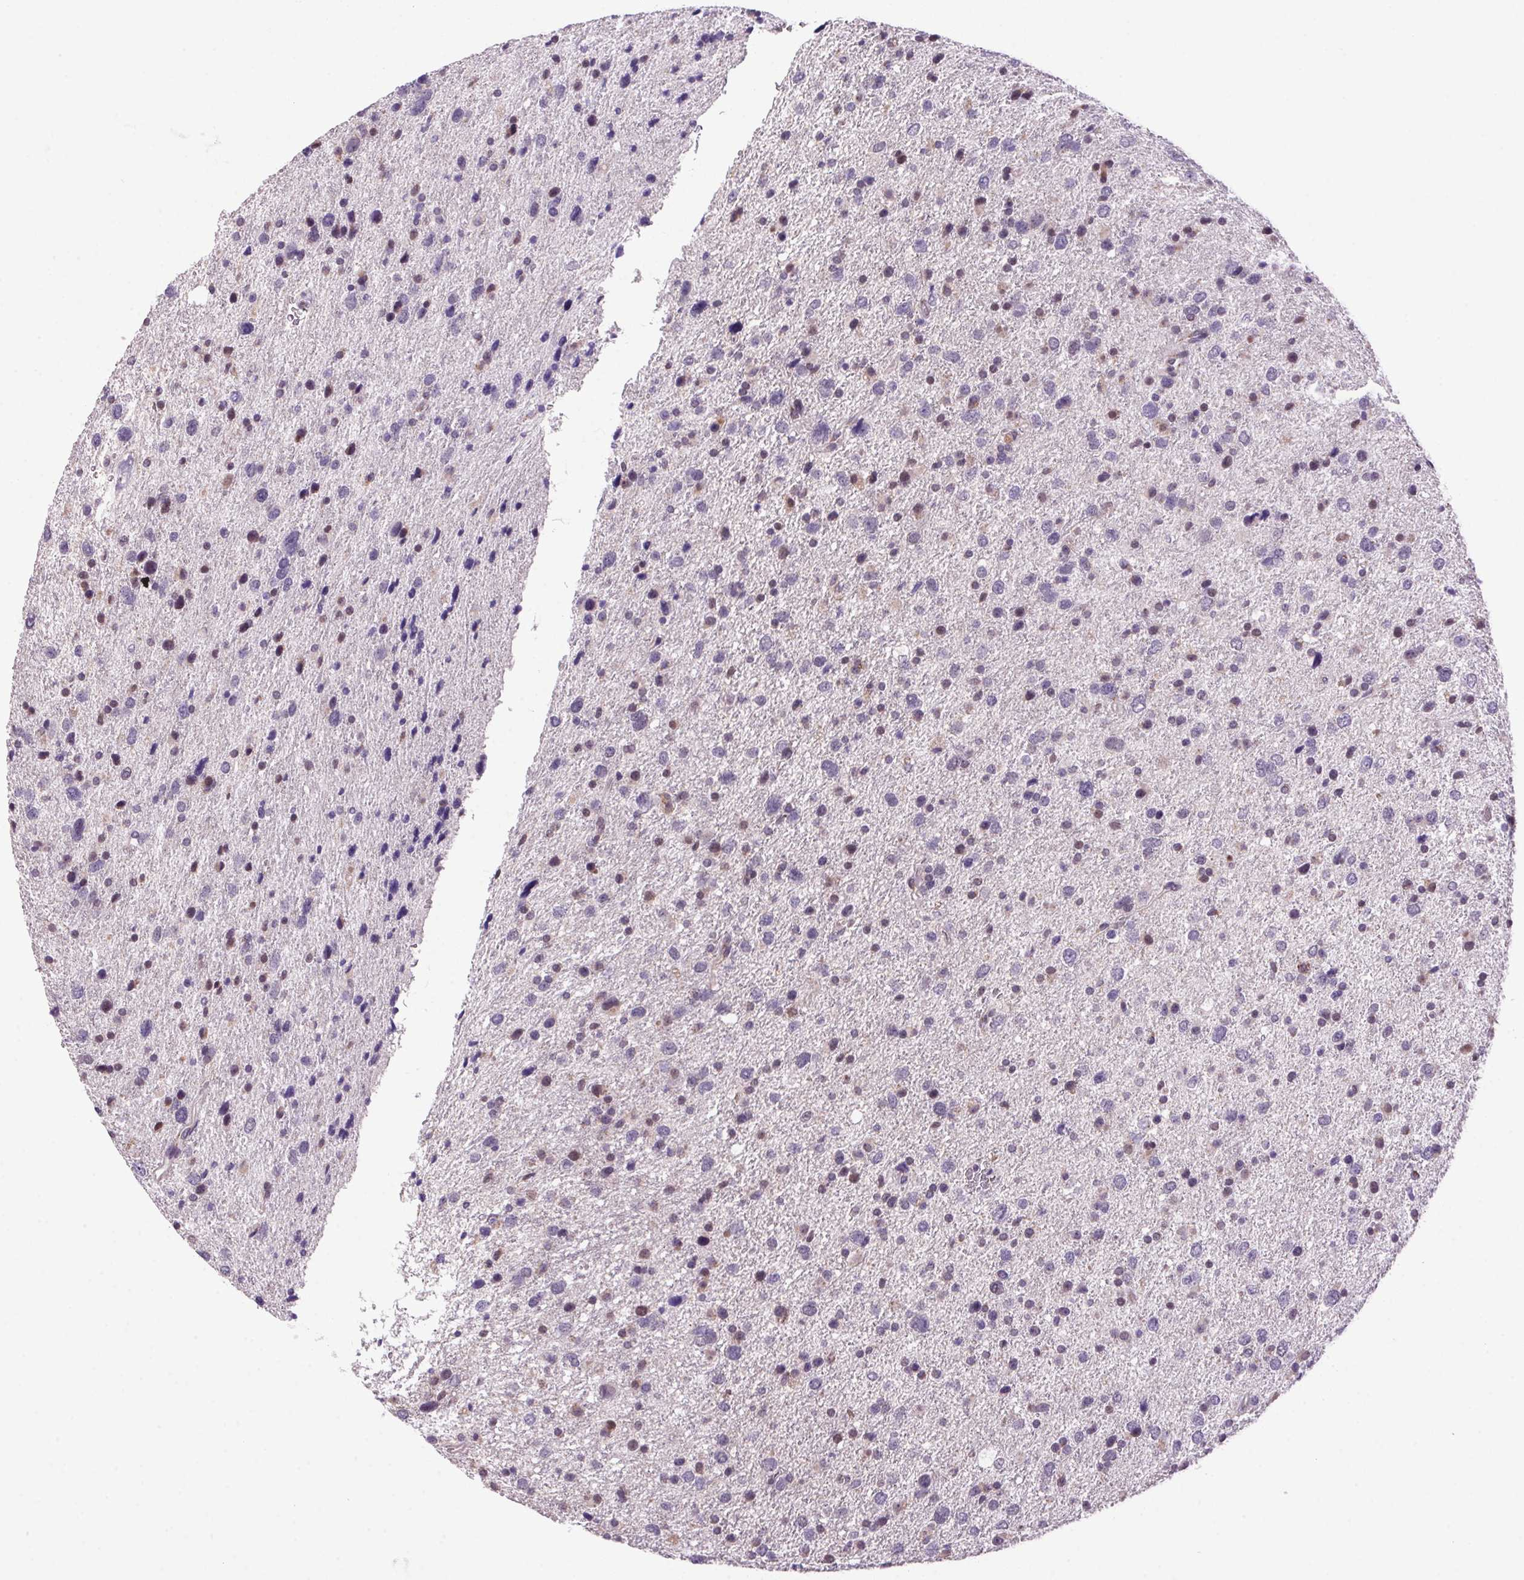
{"staining": {"intensity": "negative", "quantity": "none", "location": "none"}, "tissue": "glioma", "cell_type": "Tumor cells", "image_type": "cancer", "snomed": [{"axis": "morphology", "description": "Glioma, malignant, Low grade"}, {"axis": "topography", "description": "Brain"}], "caption": "This photomicrograph is of malignant glioma (low-grade) stained with immunohistochemistry (IHC) to label a protein in brown with the nuclei are counter-stained blue. There is no expression in tumor cells.", "gene": "AKR1E2", "patient": {"sex": "female", "age": 55}}